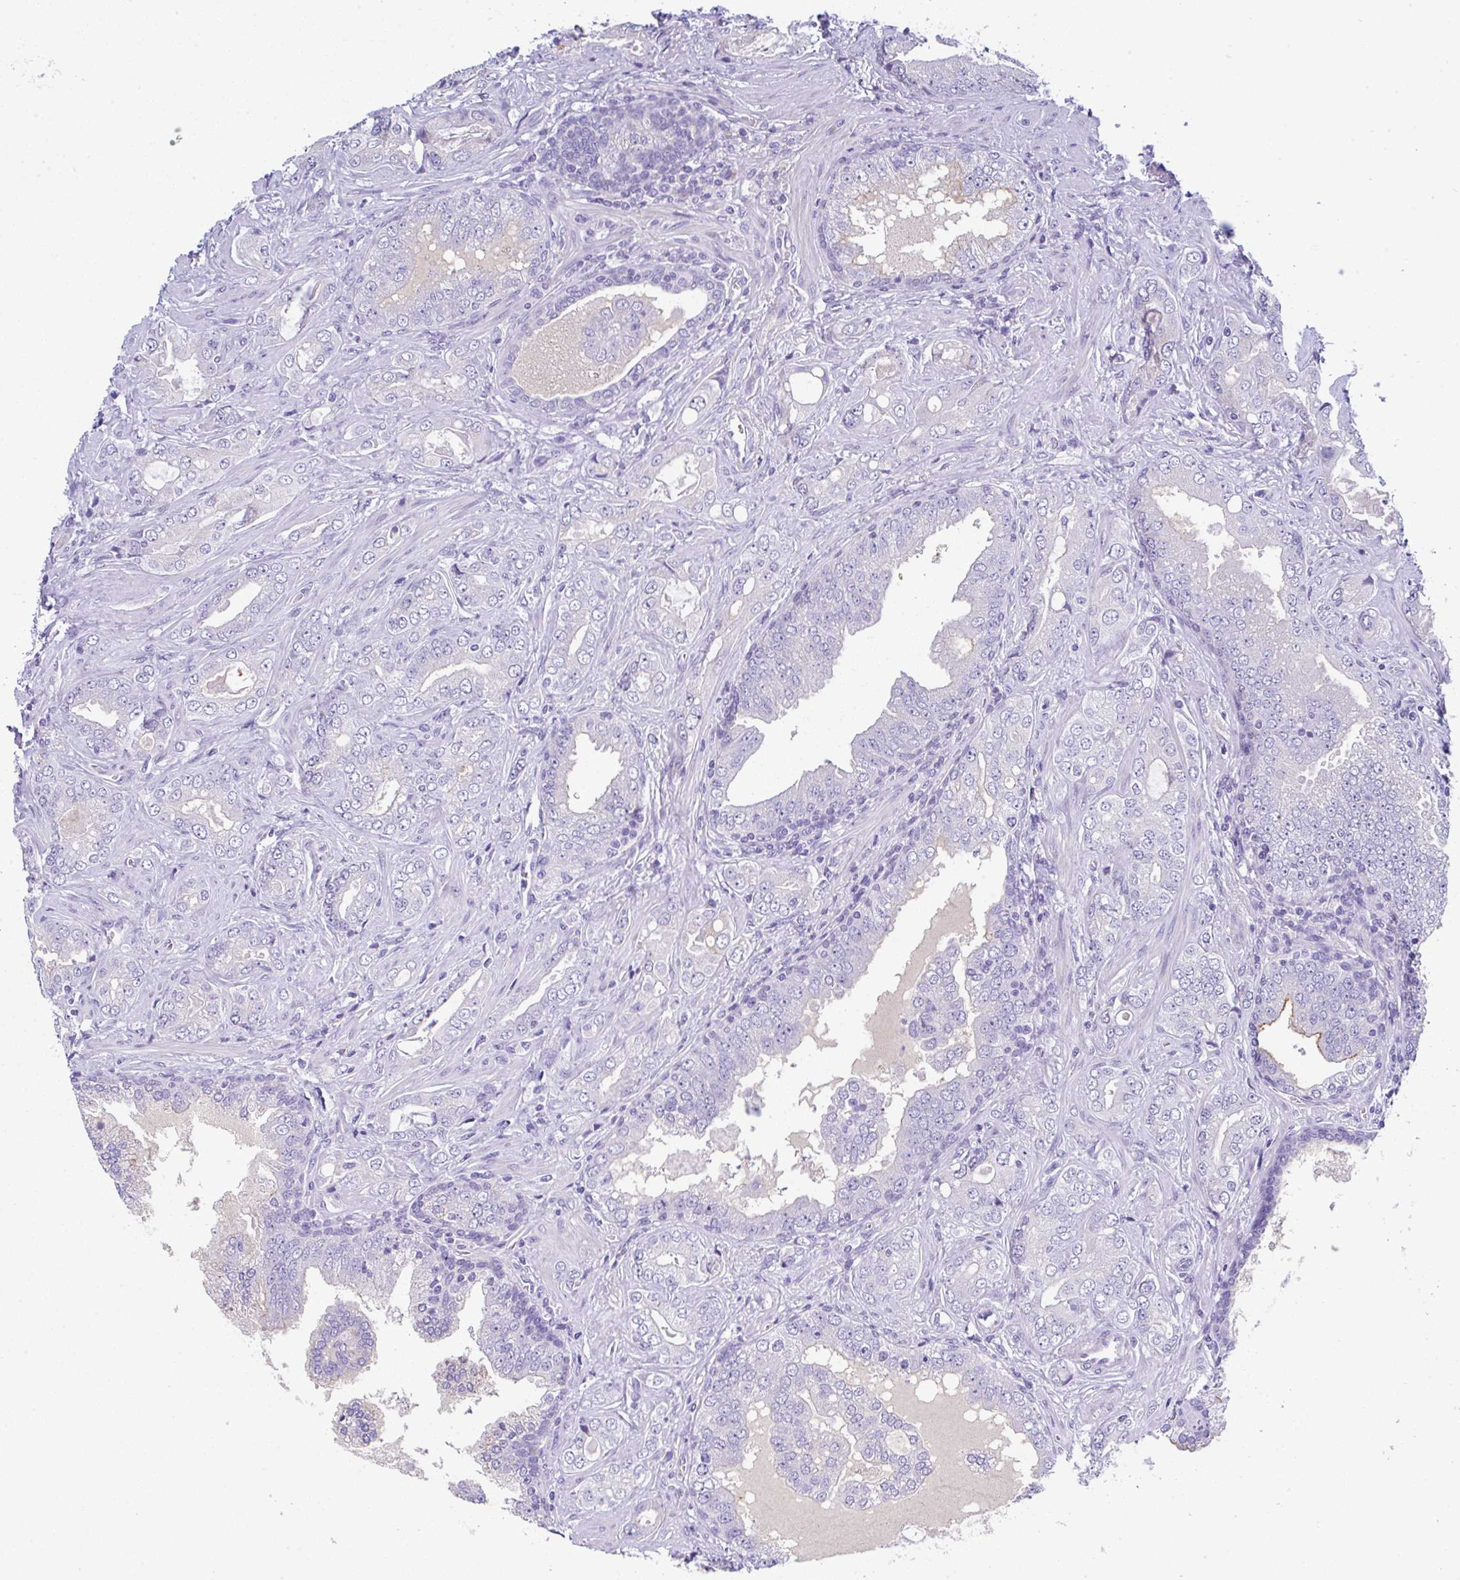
{"staining": {"intensity": "negative", "quantity": "none", "location": "none"}, "tissue": "prostate cancer", "cell_type": "Tumor cells", "image_type": "cancer", "snomed": [{"axis": "morphology", "description": "Adenocarcinoma, High grade"}, {"axis": "topography", "description": "Prostate"}], "caption": "Immunohistochemistry (IHC) of human prostate cancer shows no expression in tumor cells.", "gene": "SERPINE3", "patient": {"sex": "male", "age": 67}}